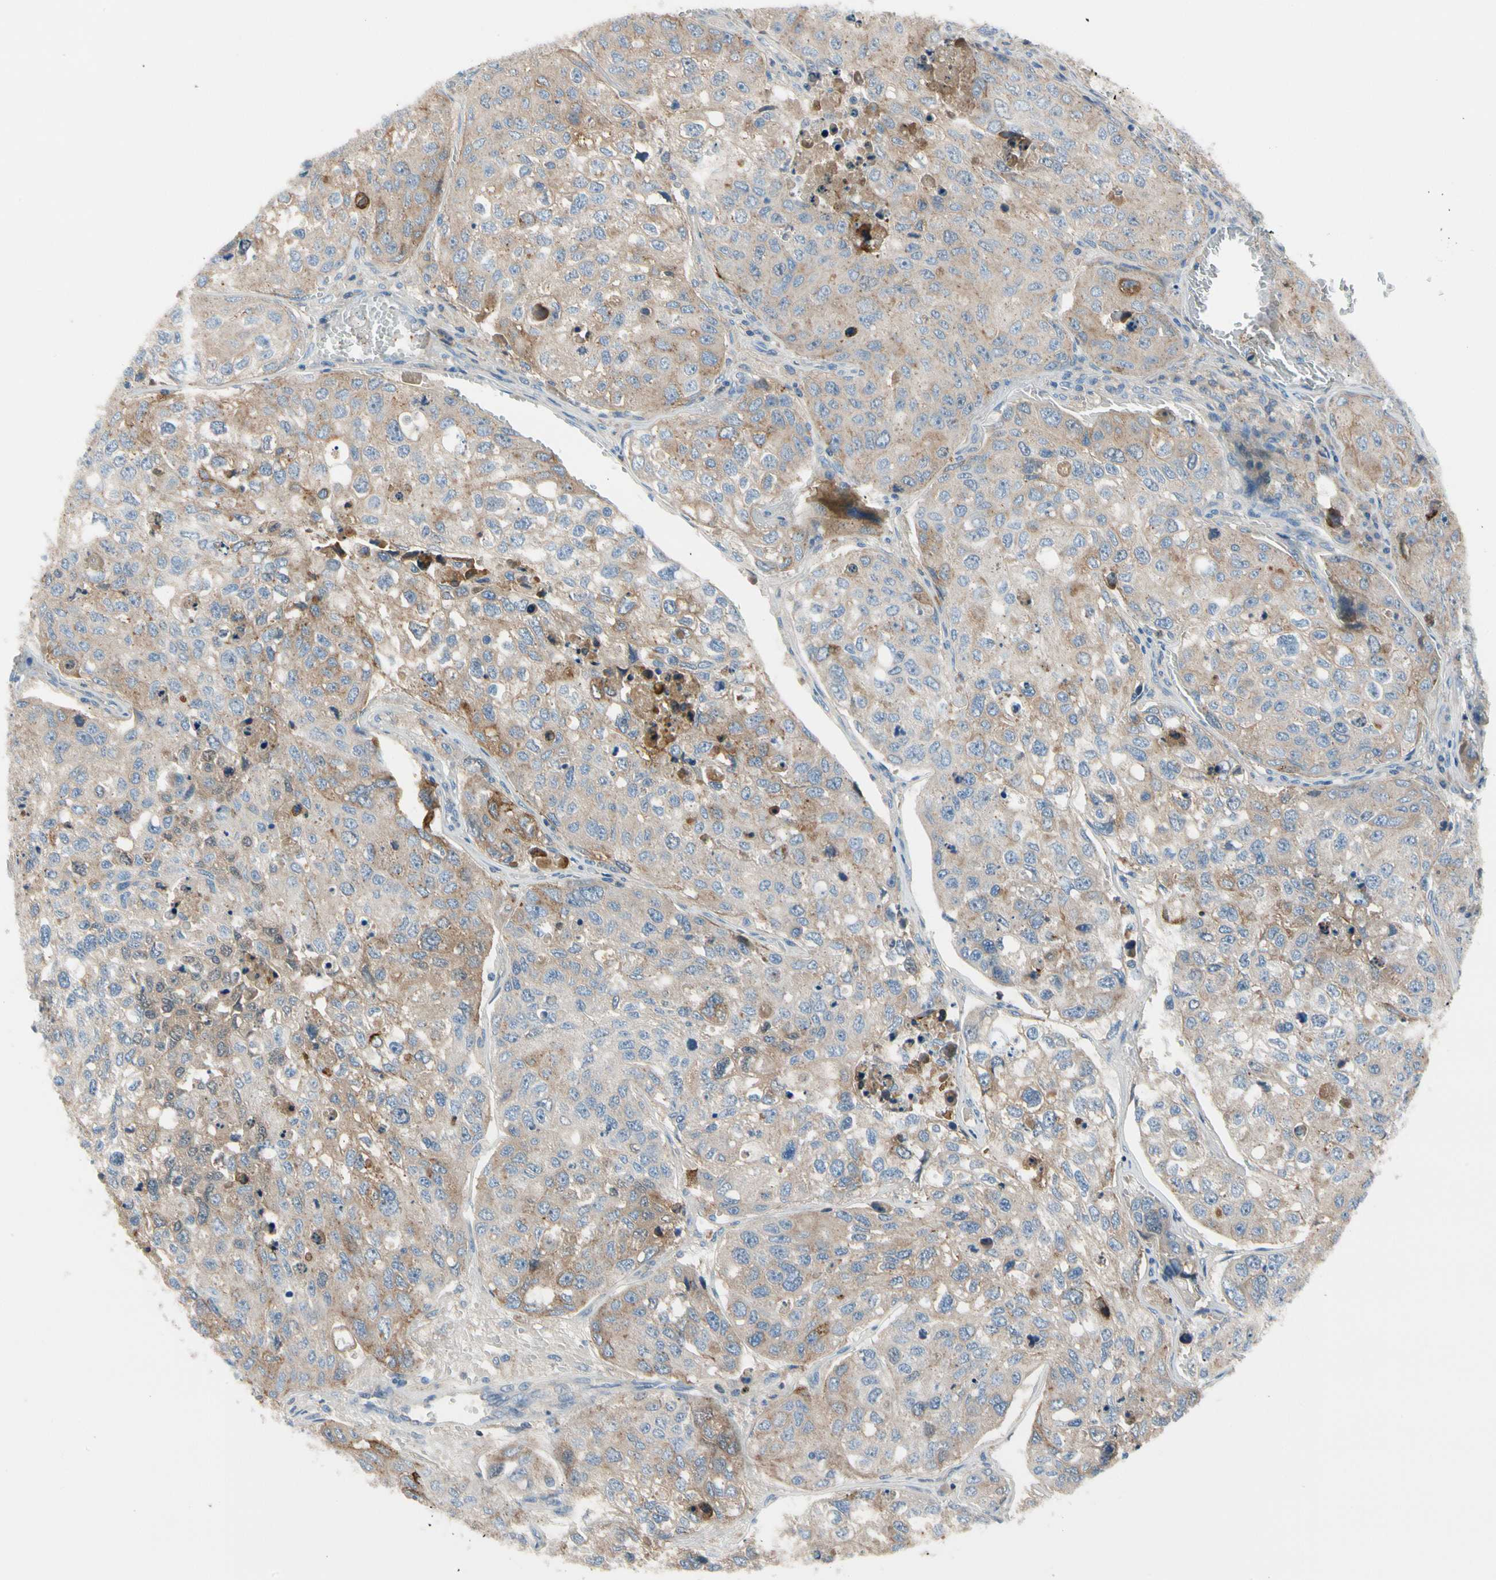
{"staining": {"intensity": "weak", "quantity": ">75%", "location": "cytoplasmic/membranous"}, "tissue": "urothelial cancer", "cell_type": "Tumor cells", "image_type": "cancer", "snomed": [{"axis": "morphology", "description": "Urothelial carcinoma, High grade"}, {"axis": "topography", "description": "Lymph node"}, {"axis": "topography", "description": "Urinary bladder"}], "caption": "A brown stain highlights weak cytoplasmic/membranous positivity of a protein in urothelial cancer tumor cells.", "gene": "HJURP", "patient": {"sex": "male", "age": 51}}